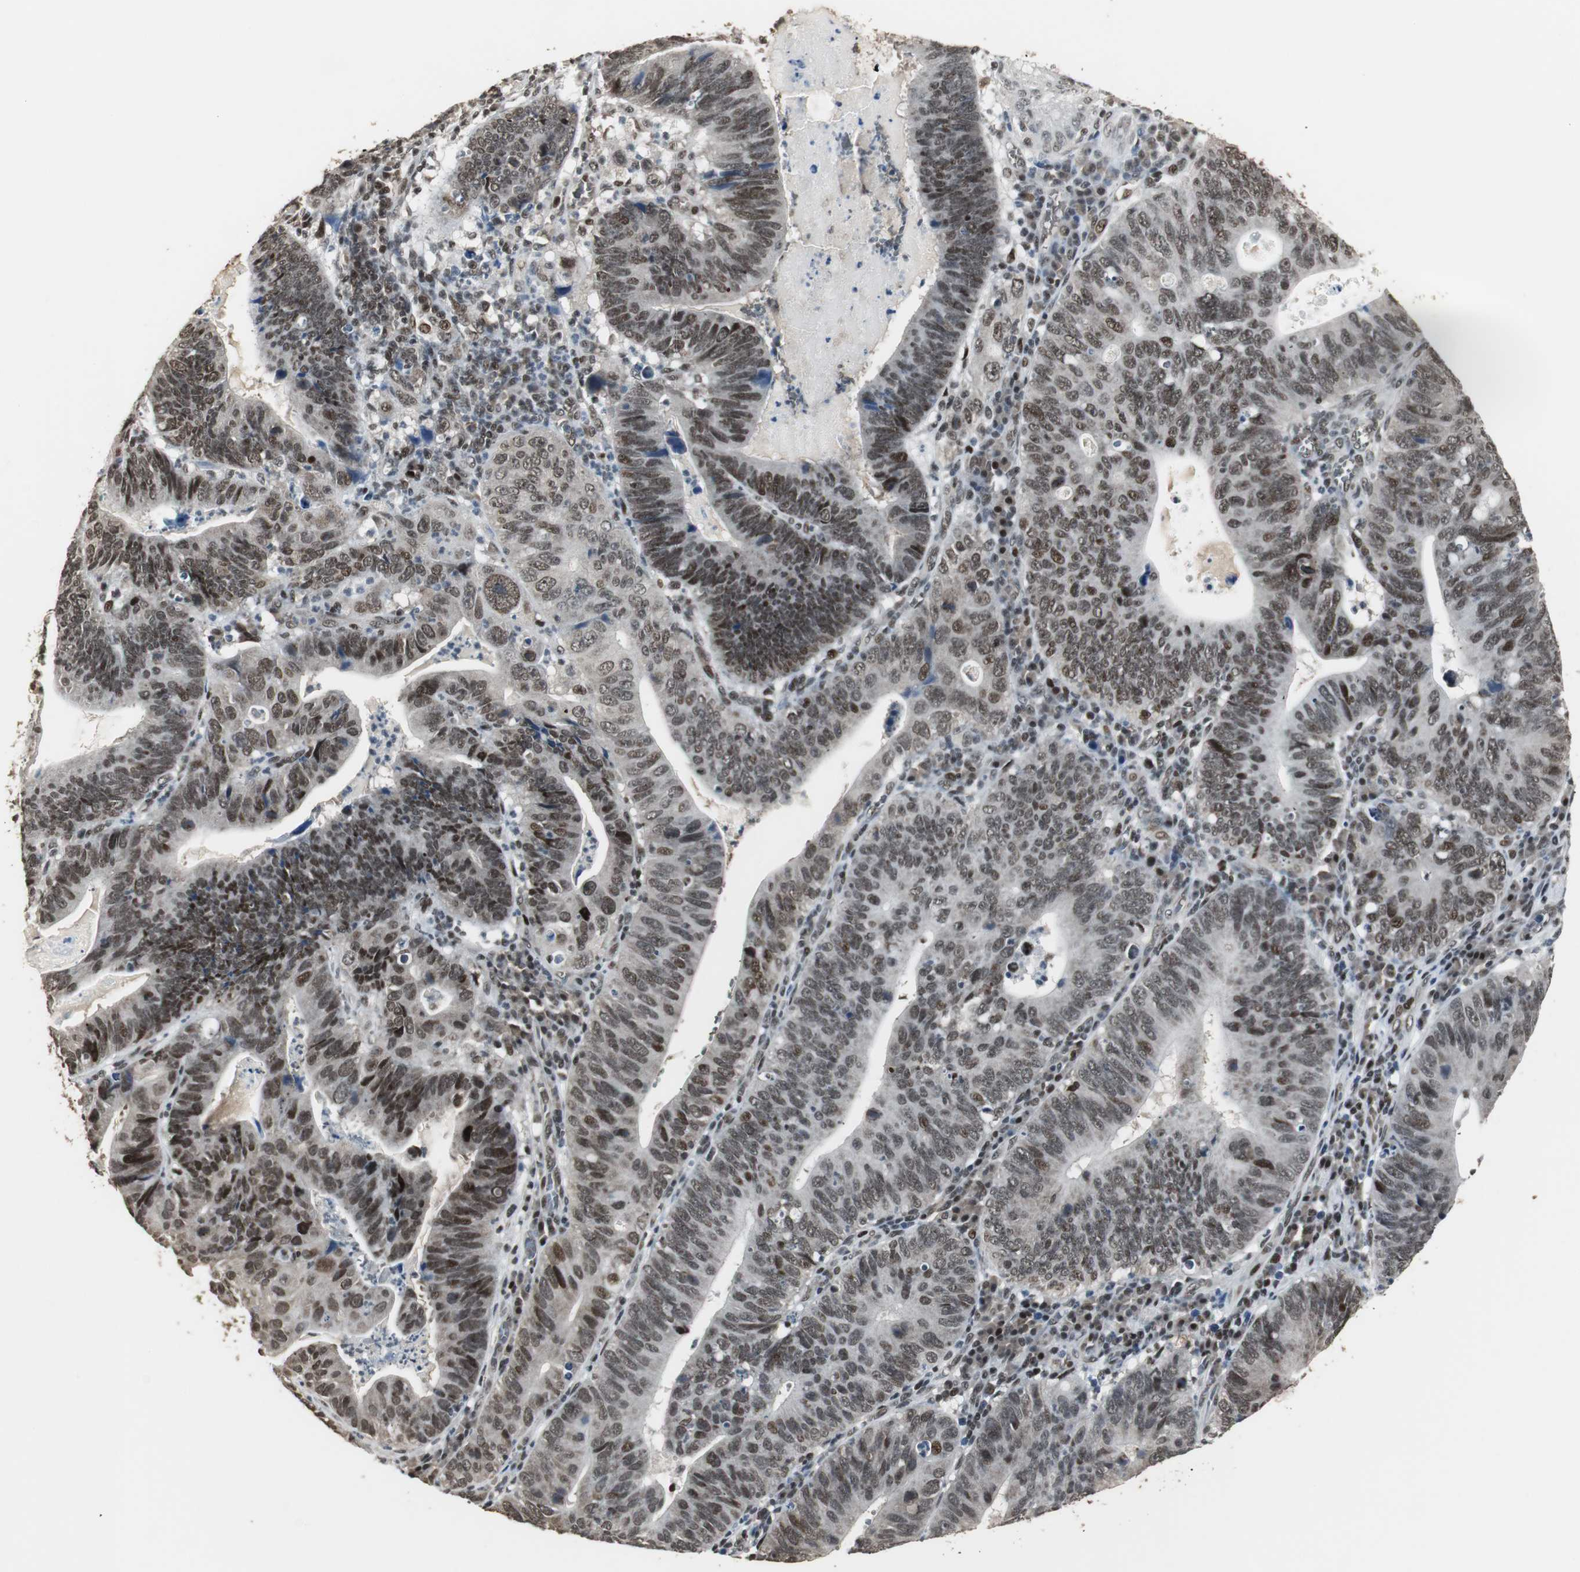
{"staining": {"intensity": "moderate", "quantity": ">75%", "location": "nuclear"}, "tissue": "stomach cancer", "cell_type": "Tumor cells", "image_type": "cancer", "snomed": [{"axis": "morphology", "description": "Adenocarcinoma, NOS"}, {"axis": "topography", "description": "Stomach"}], "caption": "Protein expression analysis of human stomach cancer reveals moderate nuclear expression in approximately >75% of tumor cells.", "gene": "TAF5", "patient": {"sex": "male", "age": 59}}